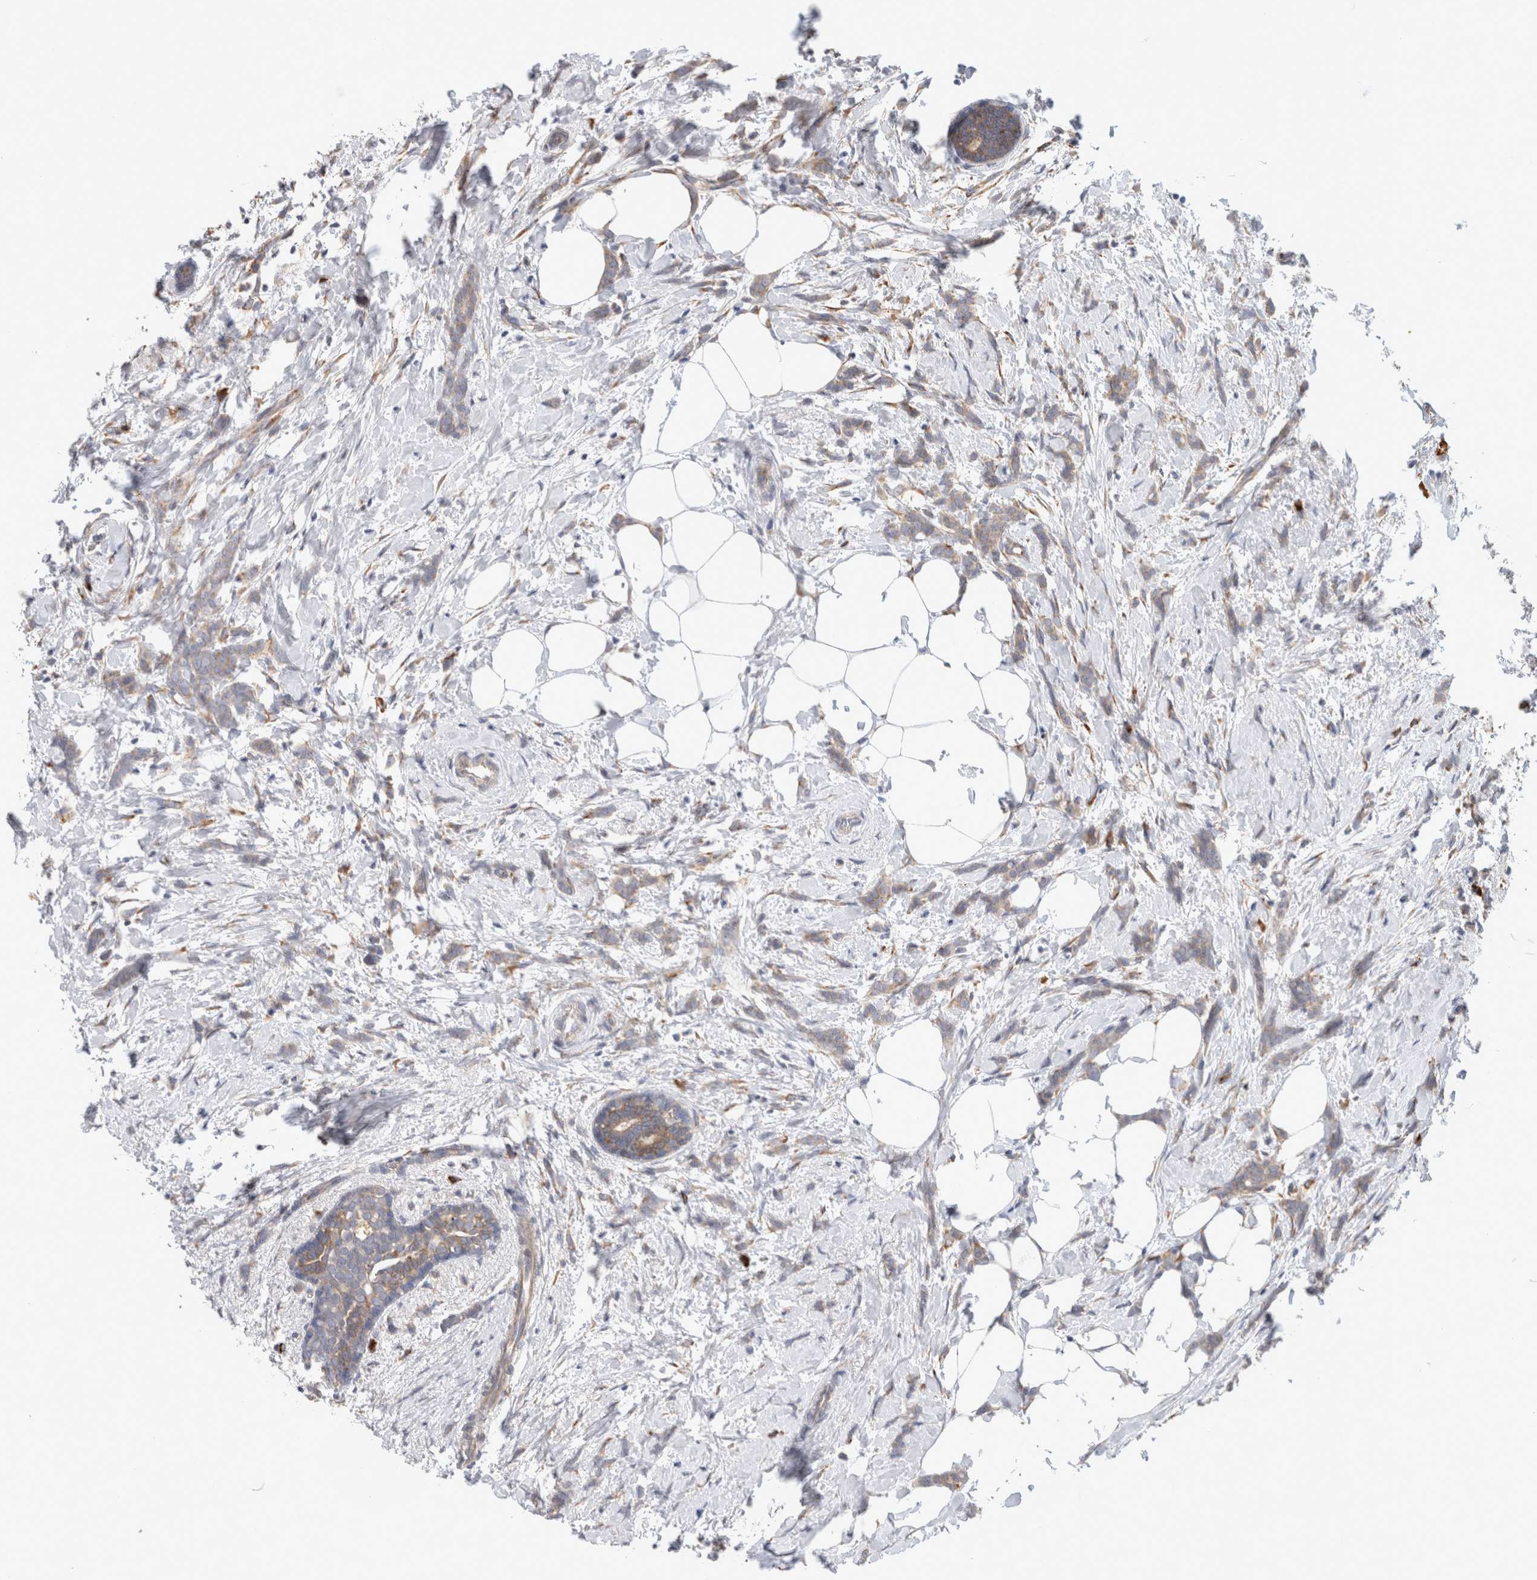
{"staining": {"intensity": "weak", "quantity": "25%-75%", "location": "cytoplasmic/membranous"}, "tissue": "breast cancer", "cell_type": "Tumor cells", "image_type": "cancer", "snomed": [{"axis": "morphology", "description": "Lobular carcinoma, in situ"}, {"axis": "morphology", "description": "Lobular carcinoma"}, {"axis": "topography", "description": "Breast"}], "caption": "Breast lobular carcinoma stained with a brown dye reveals weak cytoplasmic/membranous positive staining in about 25%-75% of tumor cells.", "gene": "RPN2", "patient": {"sex": "female", "age": 41}}